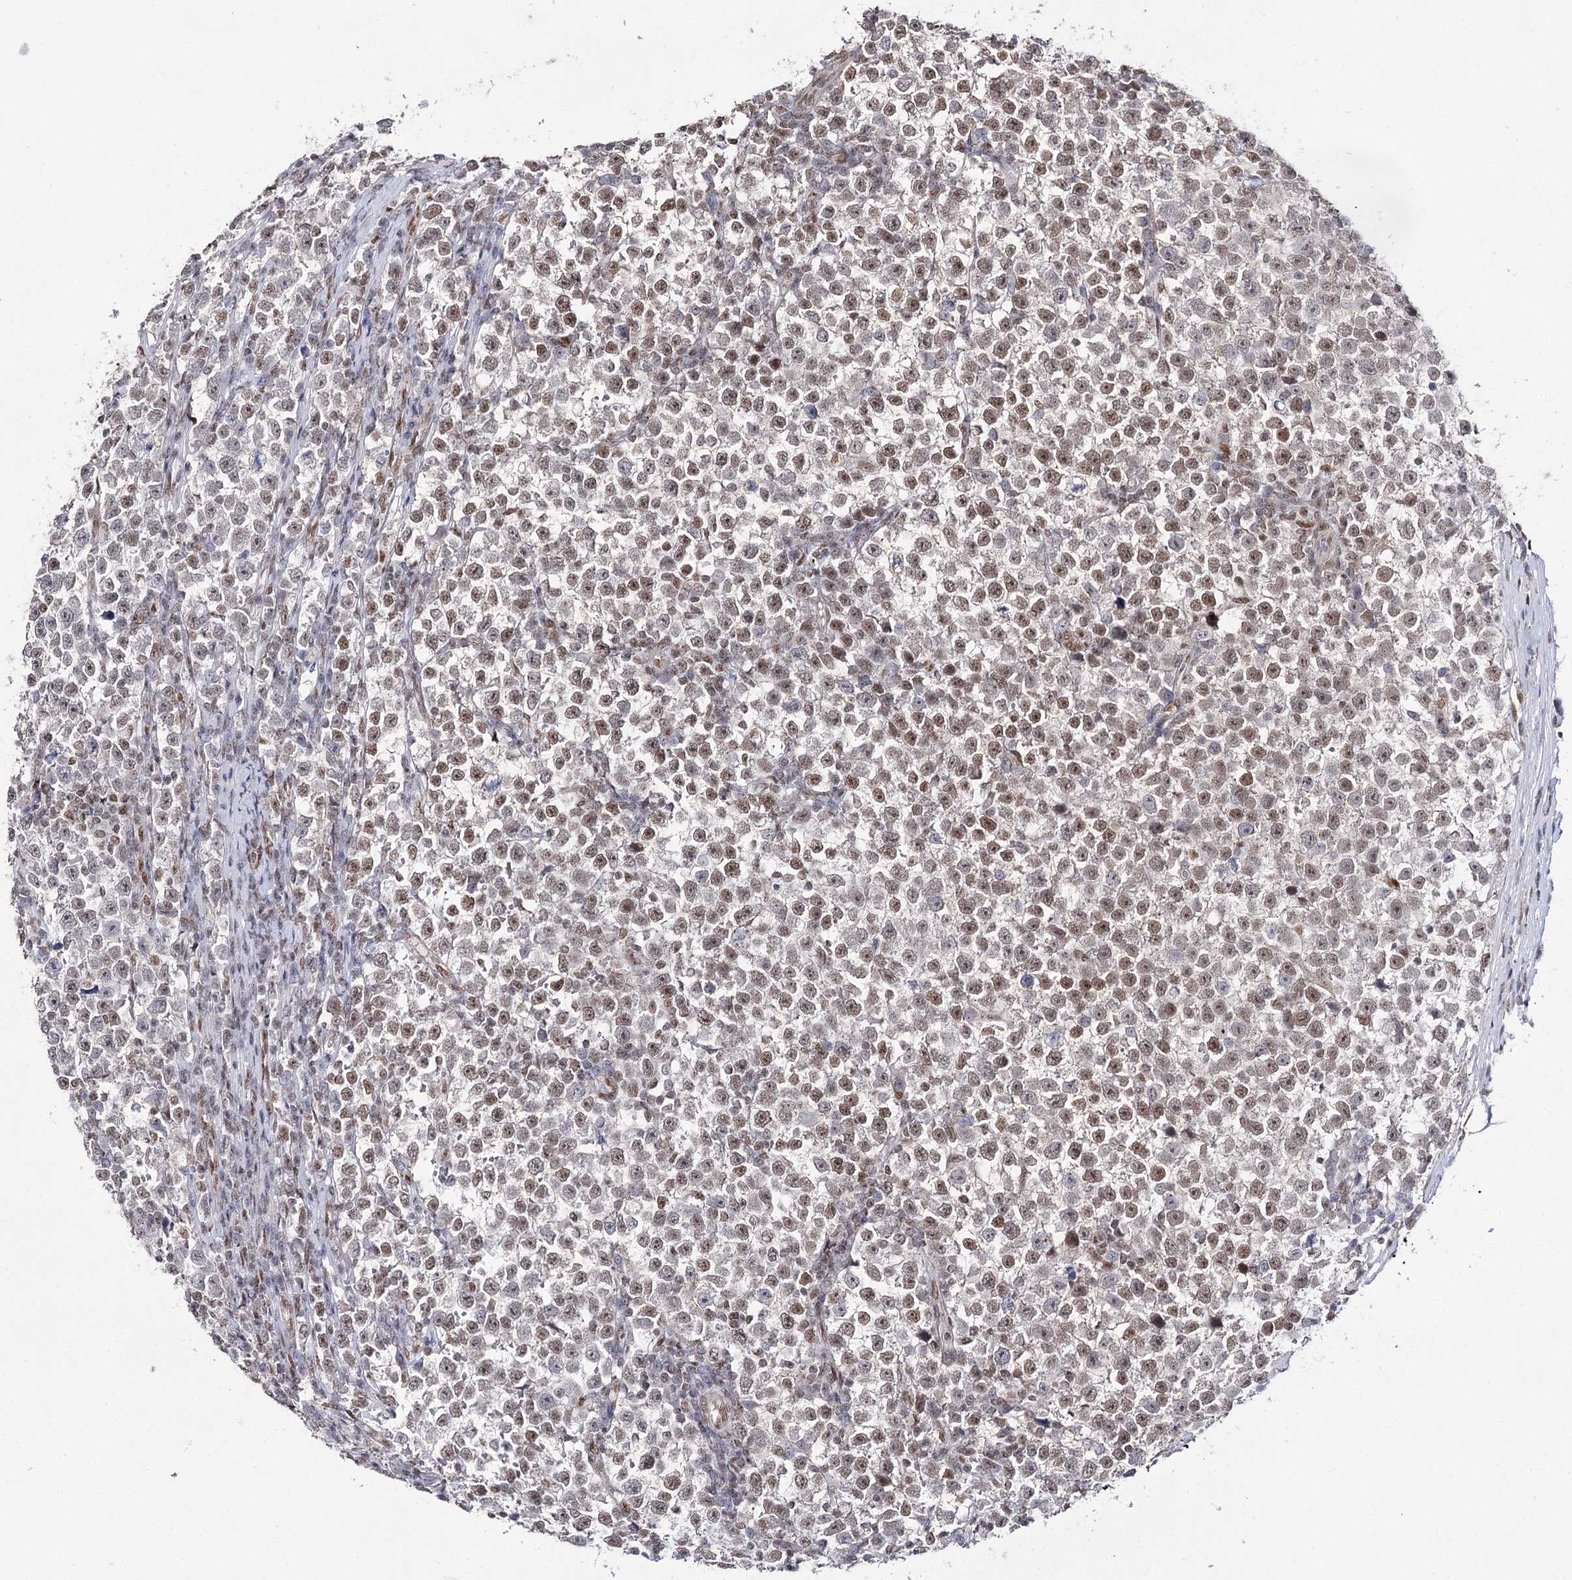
{"staining": {"intensity": "moderate", "quantity": "25%-75%", "location": "nuclear"}, "tissue": "testis cancer", "cell_type": "Tumor cells", "image_type": "cancer", "snomed": [{"axis": "morphology", "description": "Normal tissue, NOS"}, {"axis": "morphology", "description": "Seminoma, NOS"}, {"axis": "topography", "description": "Testis"}], "caption": "Immunohistochemistry (IHC) (DAB) staining of human testis cancer shows moderate nuclear protein positivity in about 25%-75% of tumor cells. Immunohistochemistry (IHC) stains the protein of interest in brown and the nuclei are stained blue.", "gene": "VGLL4", "patient": {"sex": "male", "age": 43}}